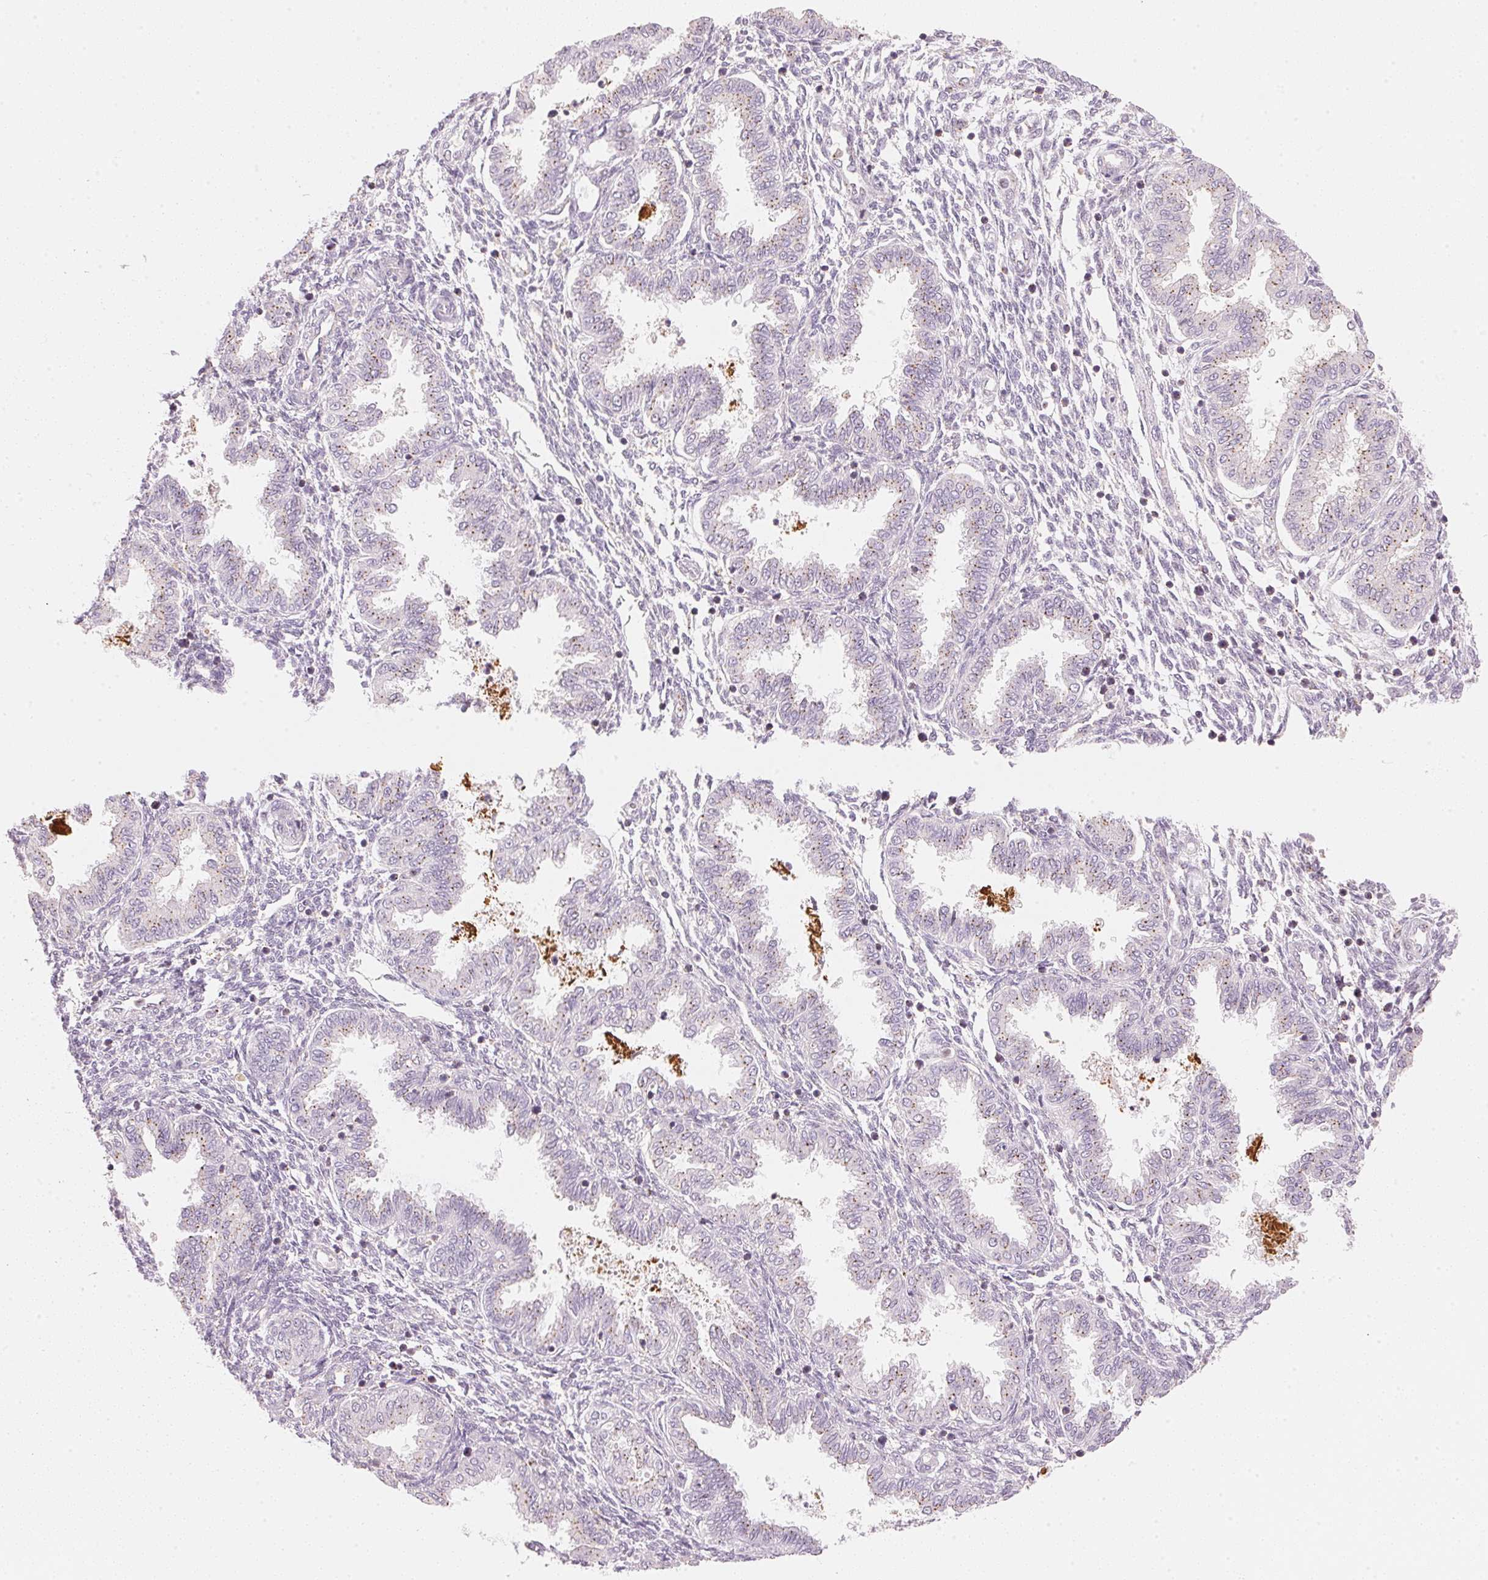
{"staining": {"intensity": "negative", "quantity": "none", "location": "none"}, "tissue": "endometrium", "cell_type": "Cells in endometrial stroma", "image_type": "normal", "snomed": [{"axis": "morphology", "description": "Normal tissue, NOS"}, {"axis": "topography", "description": "Endometrium"}], "caption": "High power microscopy micrograph of an immunohistochemistry image of unremarkable endometrium, revealing no significant positivity in cells in endometrial stroma.", "gene": "HOXB13", "patient": {"sex": "female", "age": 33}}